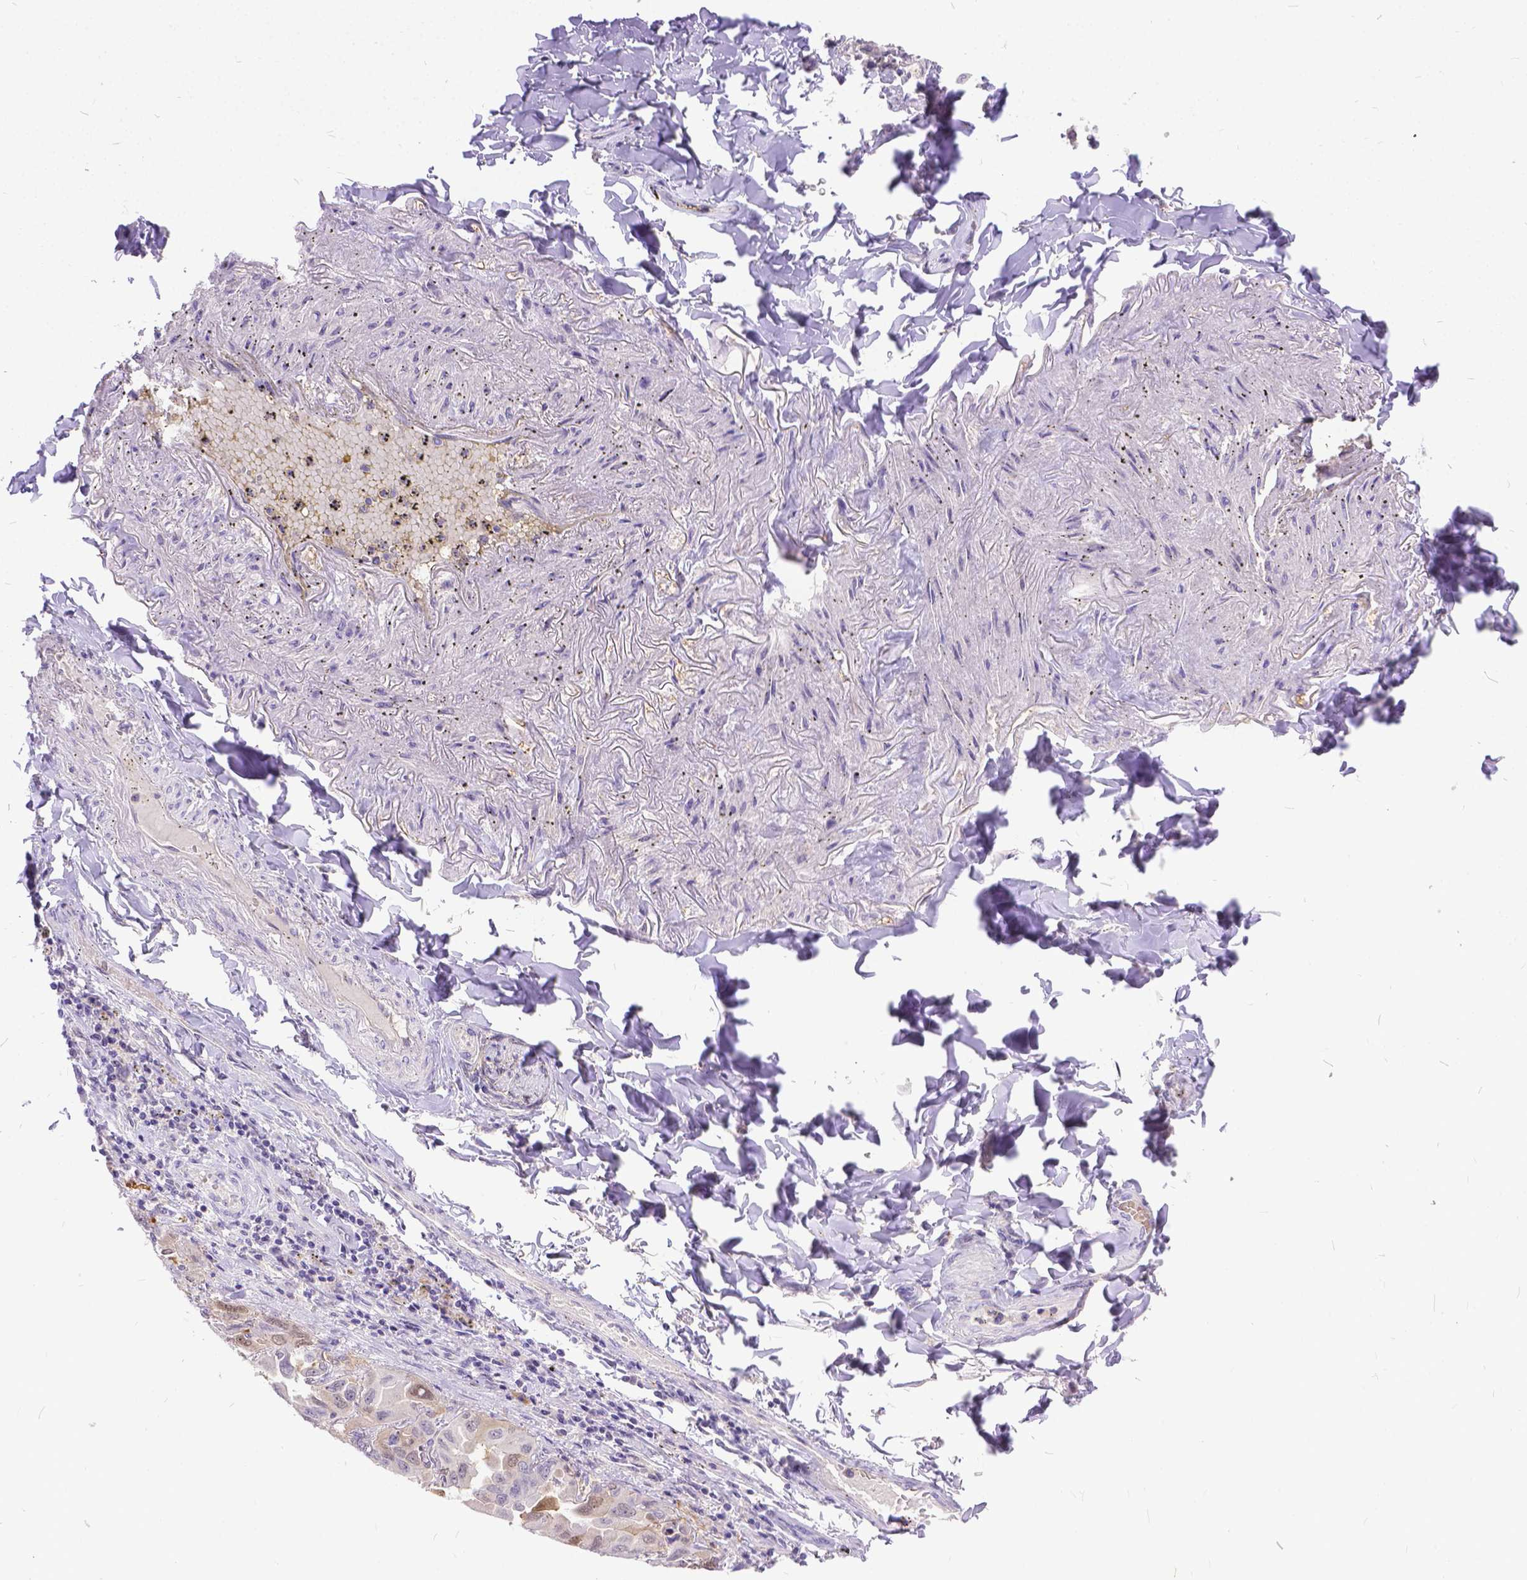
{"staining": {"intensity": "weak", "quantity": "25%-75%", "location": "cytoplasmic/membranous"}, "tissue": "lung cancer", "cell_type": "Tumor cells", "image_type": "cancer", "snomed": [{"axis": "morphology", "description": "Adenocarcinoma, NOS"}, {"axis": "topography", "description": "Lung"}], "caption": "Weak cytoplasmic/membranous staining for a protein is present in about 25%-75% of tumor cells of lung adenocarcinoma using IHC.", "gene": "TMEM169", "patient": {"sex": "male", "age": 64}}